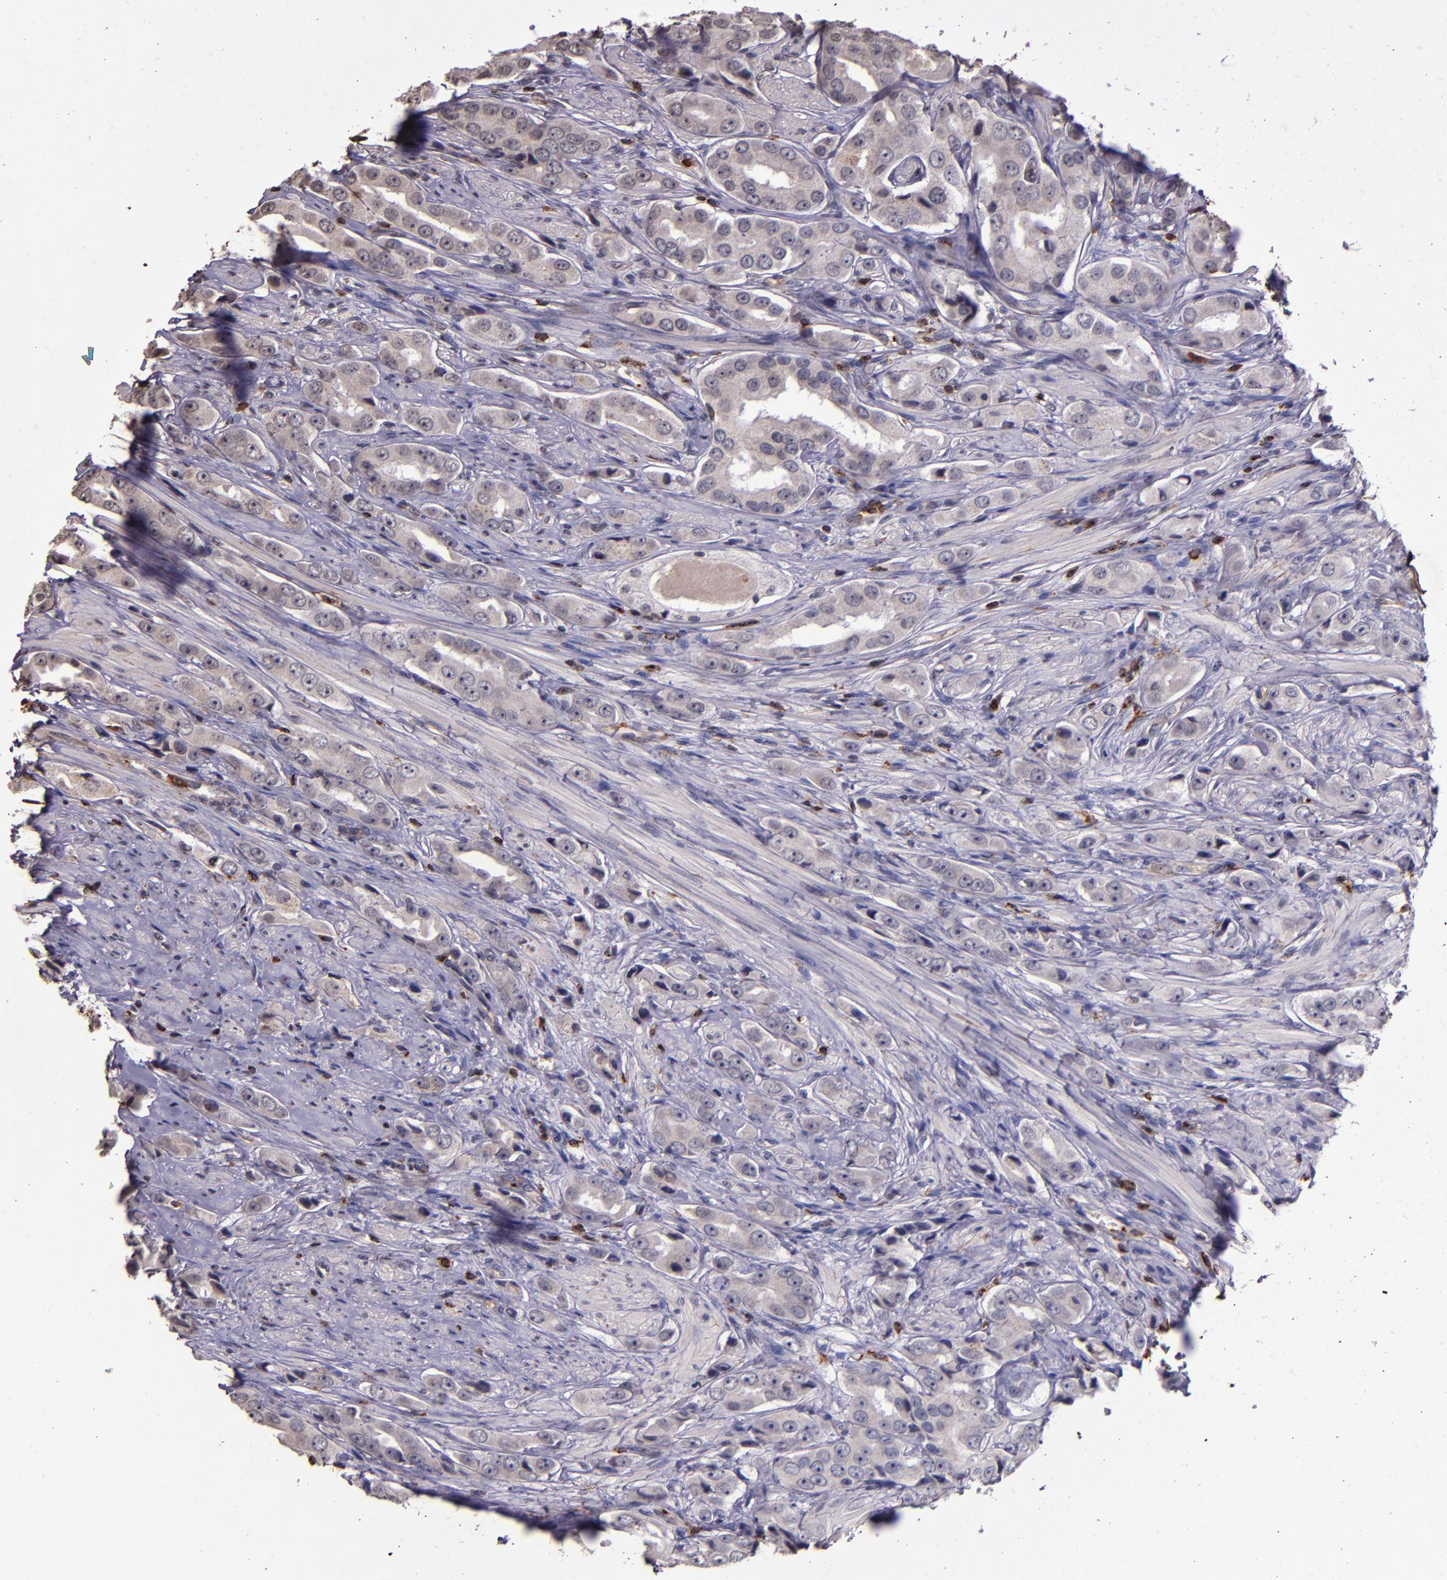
{"staining": {"intensity": "negative", "quantity": "none", "location": "none"}, "tissue": "prostate cancer", "cell_type": "Tumor cells", "image_type": "cancer", "snomed": [{"axis": "morphology", "description": "Adenocarcinoma, Medium grade"}, {"axis": "topography", "description": "Prostate"}], "caption": "The IHC photomicrograph has no significant staining in tumor cells of prostate cancer (medium-grade adenocarcinoma) tissue. (DAB (3,3'-diaminobenzidine) immunohistochemistry, high magnification).", "gene": "SLC2A3", "patient": {"sex": "male", "age": 53}}